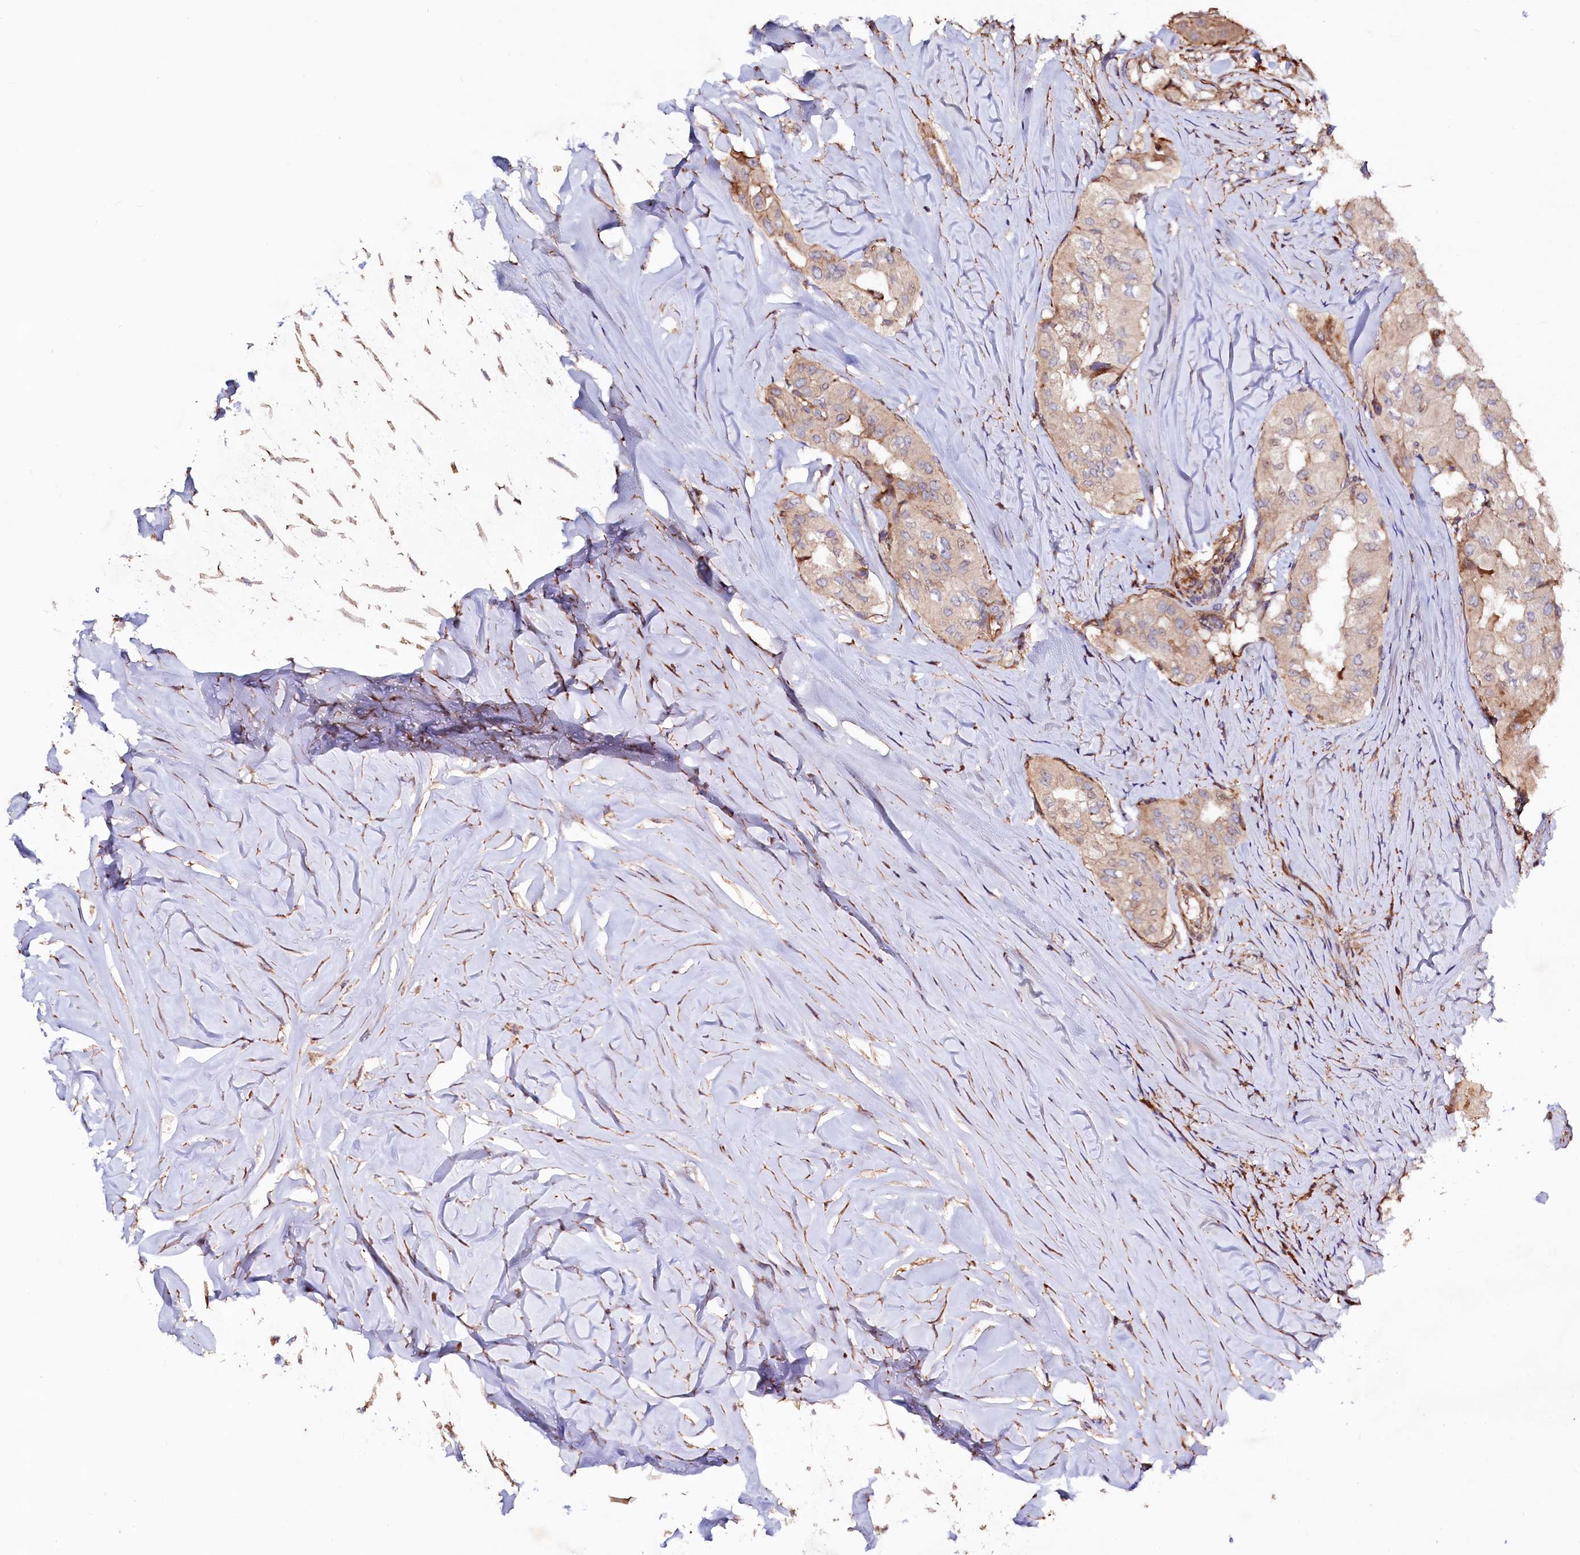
{"staining": {"intensity": "weak", "quantity": ">75%", "location": "cytoplasmic/membranous"}, "tissue": "thyroid cancer", "cell_type": "Tumor cells", "image_type": "cancer", "snomed": [{"axis": "morphology", "description": "Papillary adenocarcinoma, NOS"}, {"axis": "topography", "description": "Thyroid gland"}], "caption": "Papillary adenocarcinoma (thyroid) stained with a protein marker shows weak staining in tumor cells.", "gene": "KLHDC4", "patient": {"sex": "female", "age": 59}}